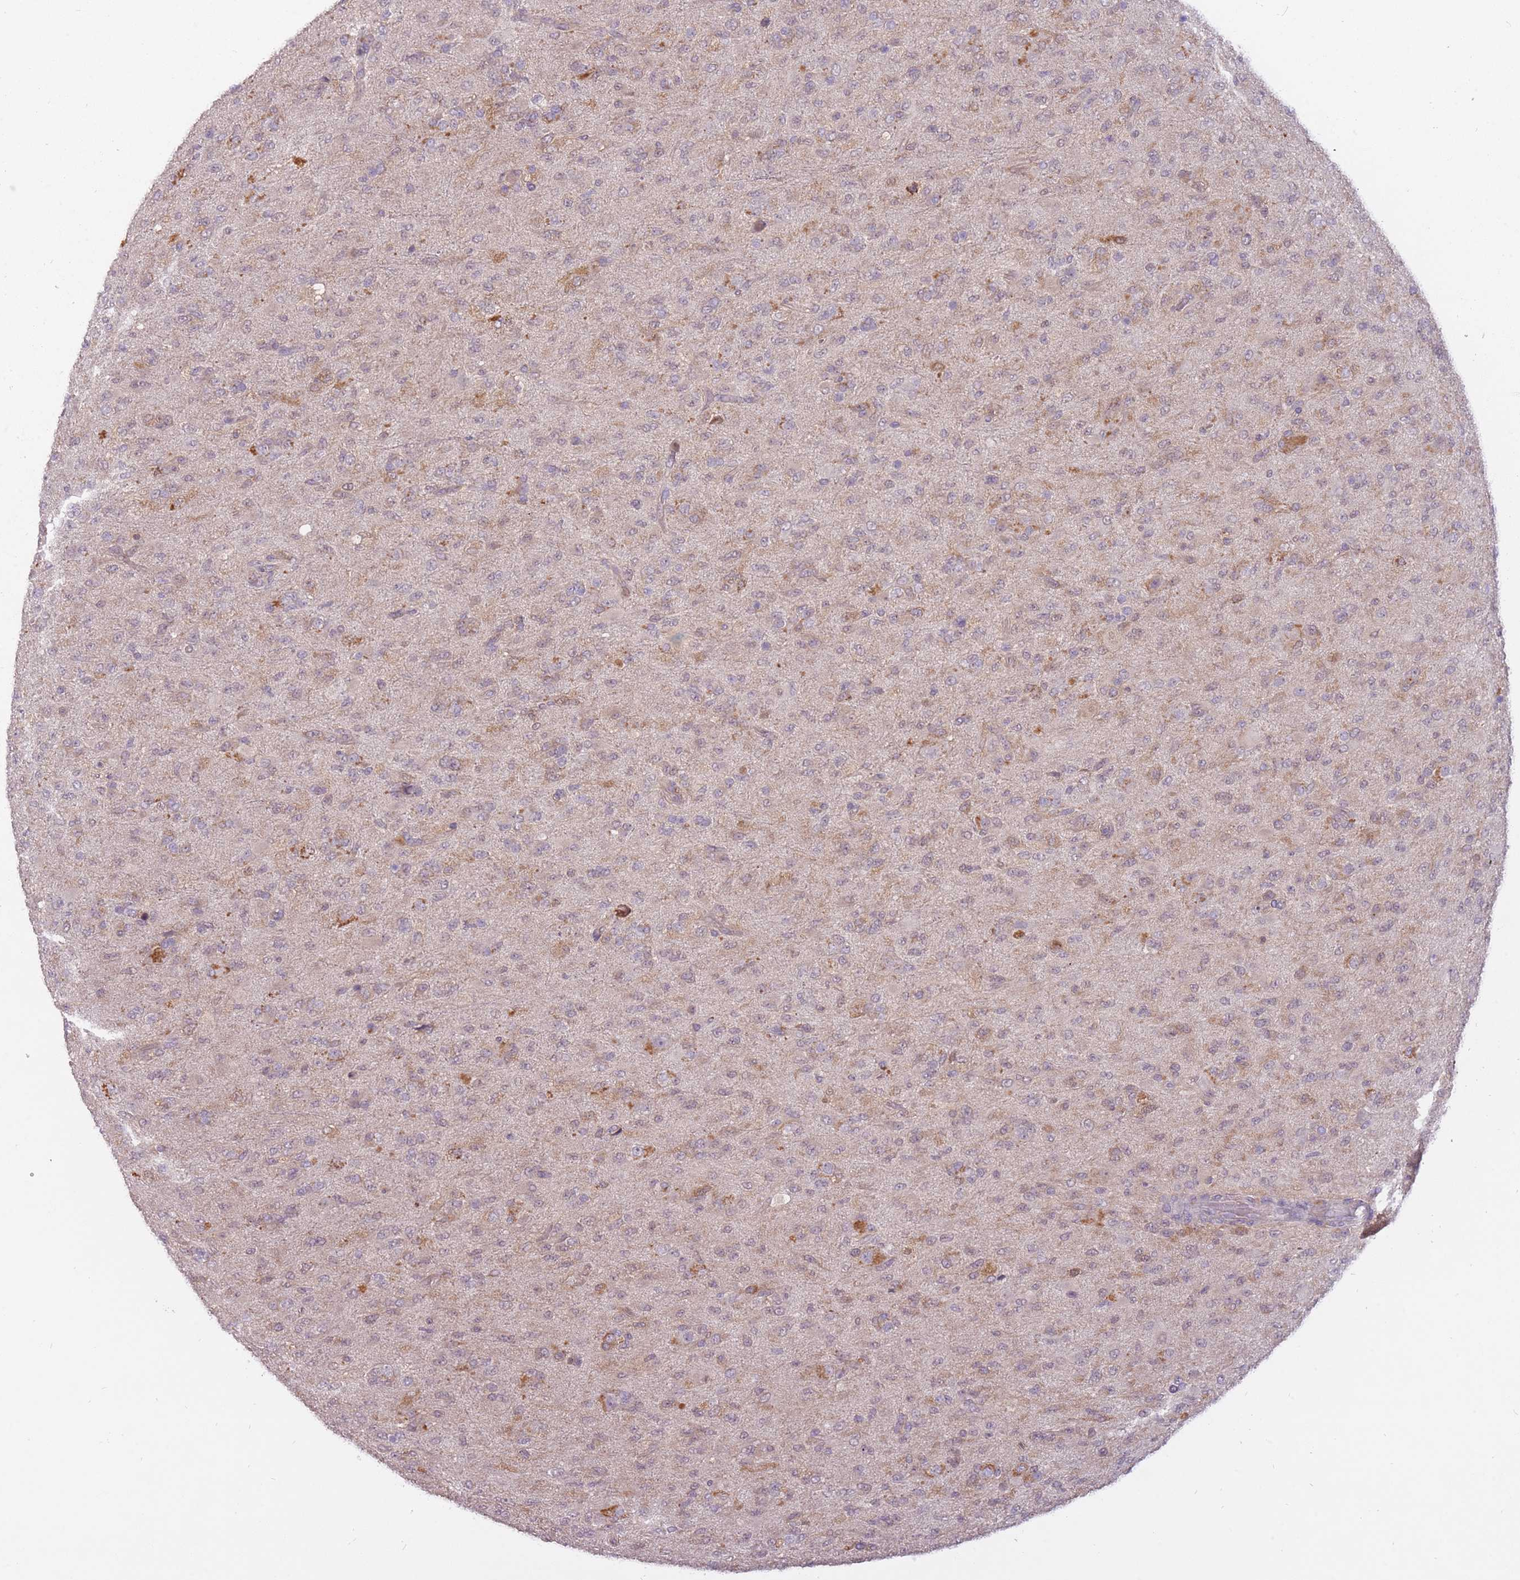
{"staining": {"intensity": "negative", "quantity": "none", "location": "none"}, "tissue": "glioma", "cell_type": "Tumor cells", "image_type": "cancer", "snomed": [{"axis": "morphology", "description": "Glioma, malignant, Low grade"}, {"axis": "topography", "description": "Brain"}], "caption": "A high-resolution image shows immunohistochemistry (IHC) staining of low-grade glioma (malignant), which displays no significant expression in tumor cells.", "gene": "LRATD2", "patient": {"sex": "male", "age": 65}}